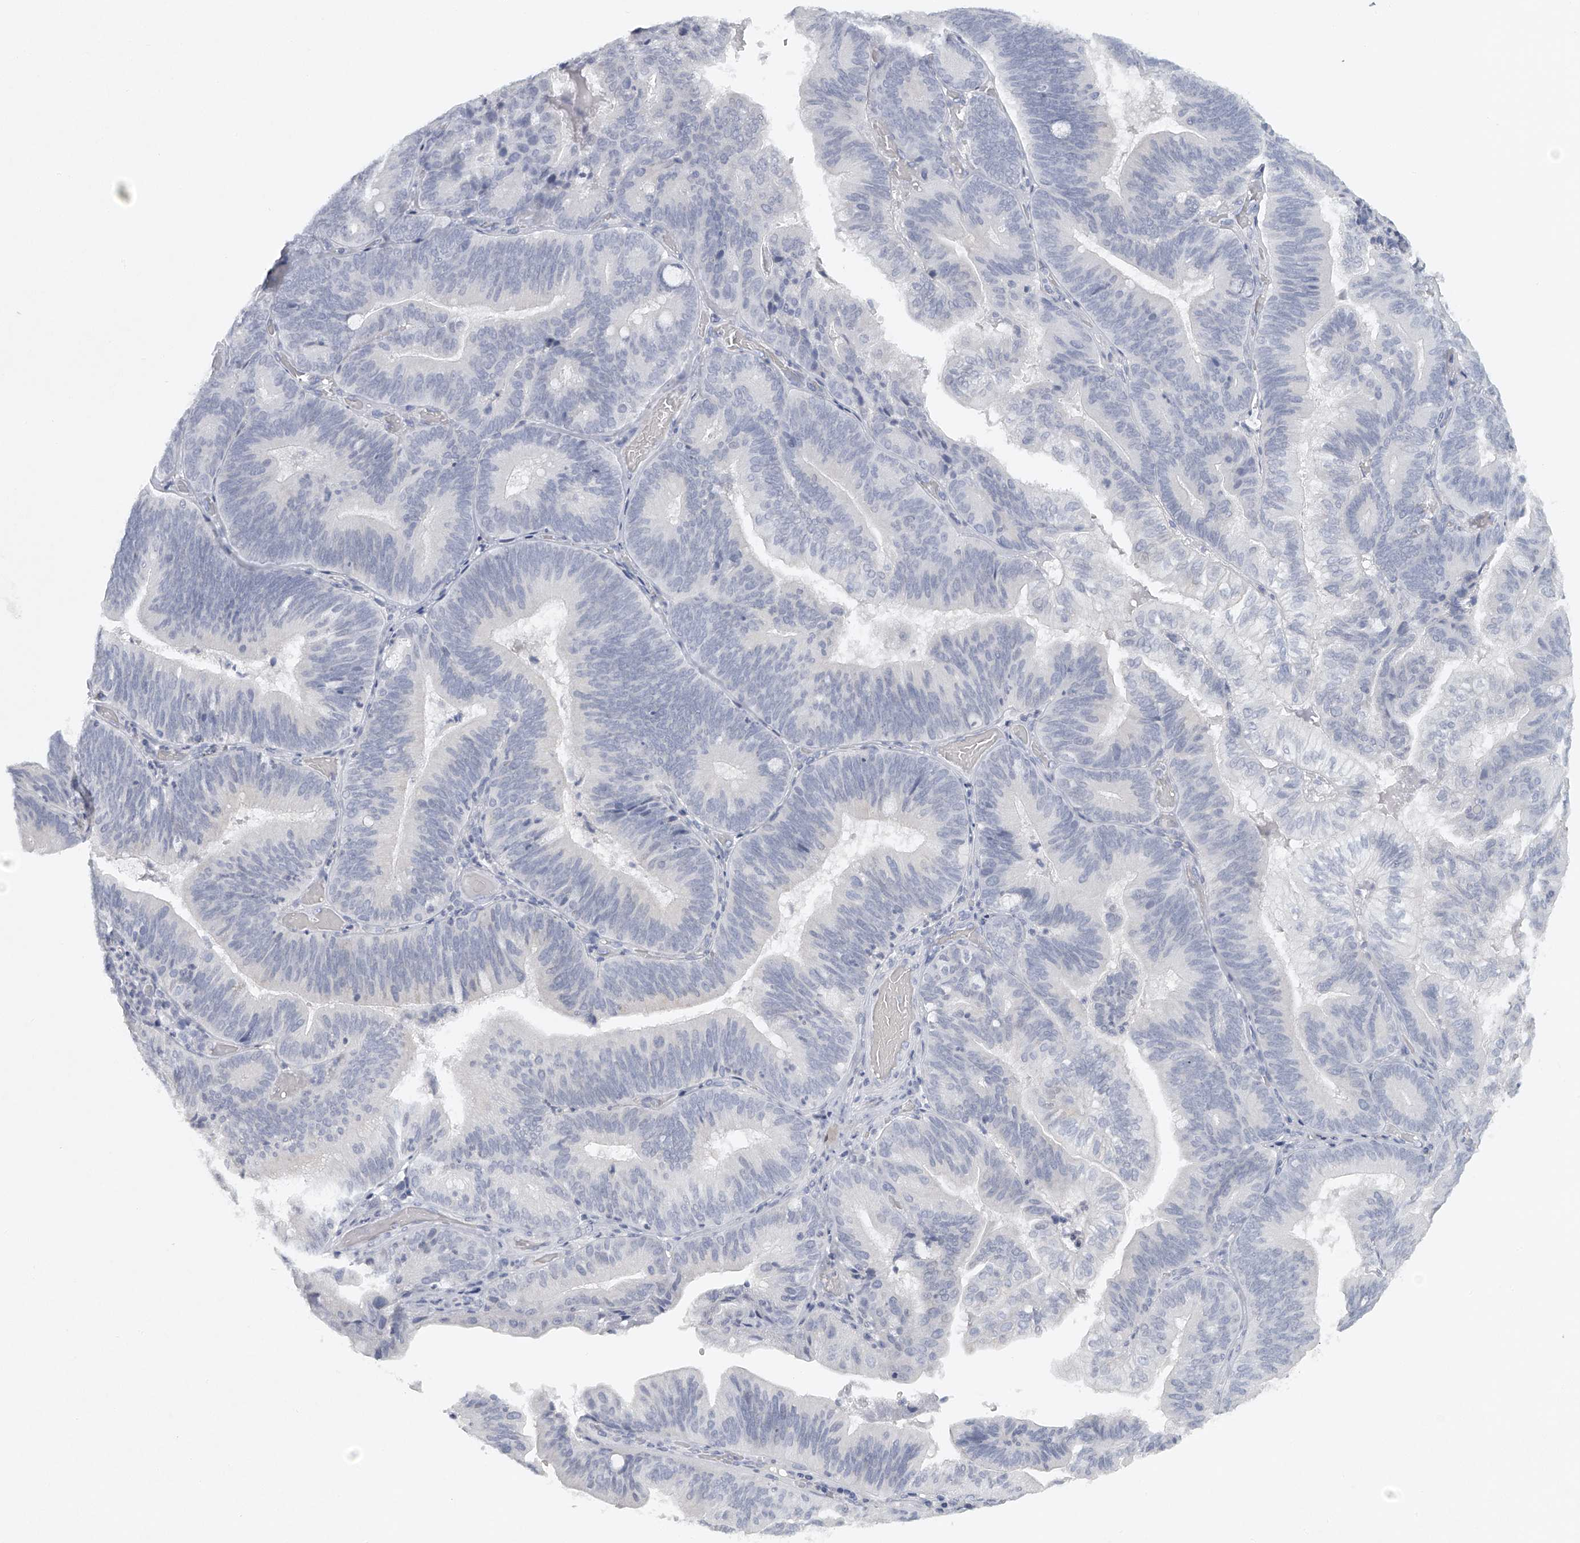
{"staining": {"intensity": "negative", "quantity": "none", "location": "none"}, "tissue": "pancreatic cancer", "cell_type": "Tumor cells", "image_type": "cancer", "snomed": [{"axis": "morphology", "description": "Adenocarcinoma, NOS"}, {"axis": "topography", "description": "Pancreas"}], "caption": "The immunohistochemistry image has no significant expression in tumor cells of adenocarcinoma (pancreatic) tissue. (Immunohistochemistry (ihc), brightfield microscopy, high magnification).", "gene": "FAT2", "patient": {"sex": "male", "age": 82}}